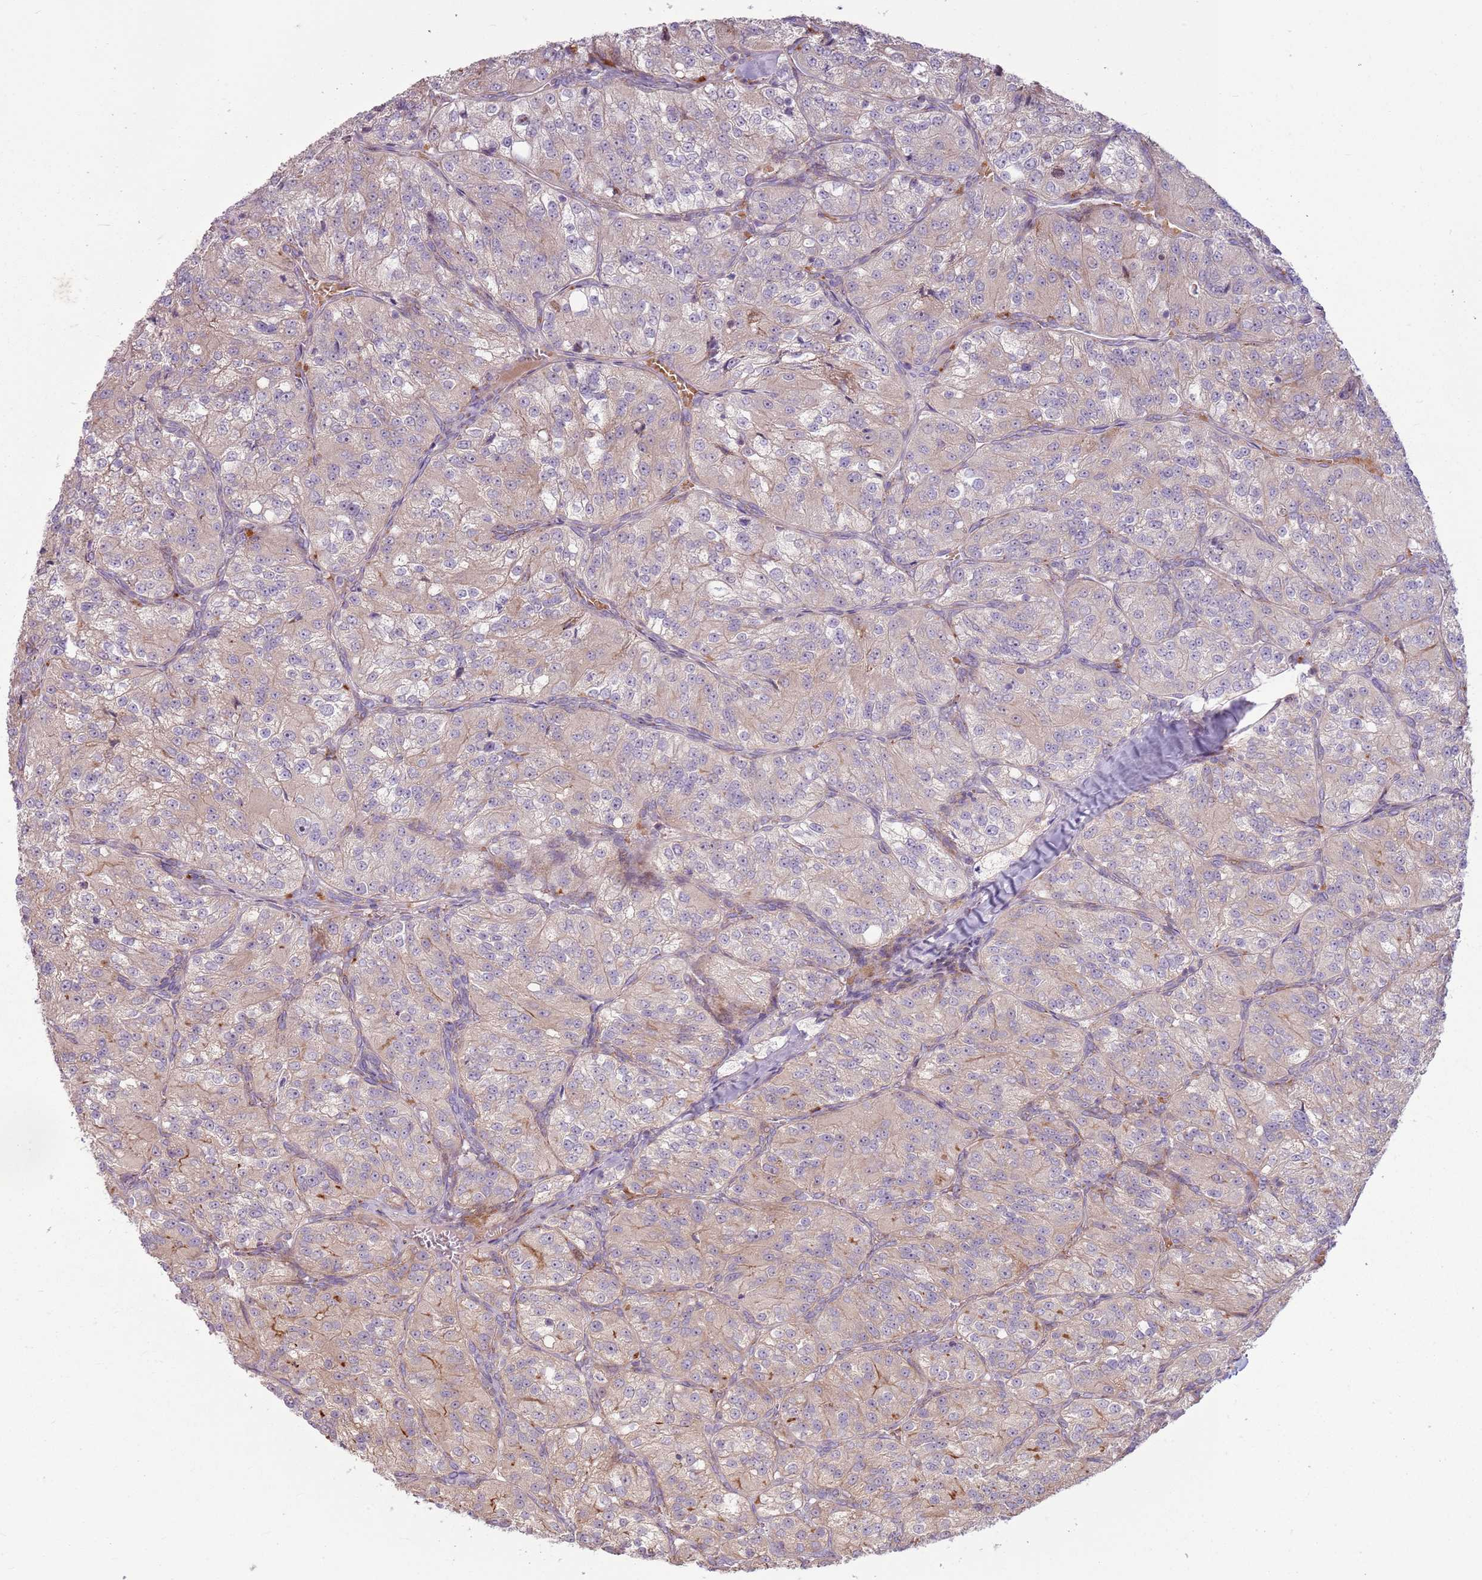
{"staining": {"intensity": "weak", "quantity": ">75%", "location": "cytoplasmic/membranous"}, "tissue": "renal cancer", "cell_type": "Tumor cells", "image_type": "cancer", "snomed": [{"axis": "morphology", "description": "Adenocarcinoma, NOS"}, {"axis": "topography", "description": "Kidney"}], "caption": "Immunohistochemical staining of renal adenocarcinoma reveals low levels of weak cytoplasmic/membranous positivity in about >75% of tumor cells.", "gene": "ZNF530", "patient": {"sex": "female", "age": 63}}